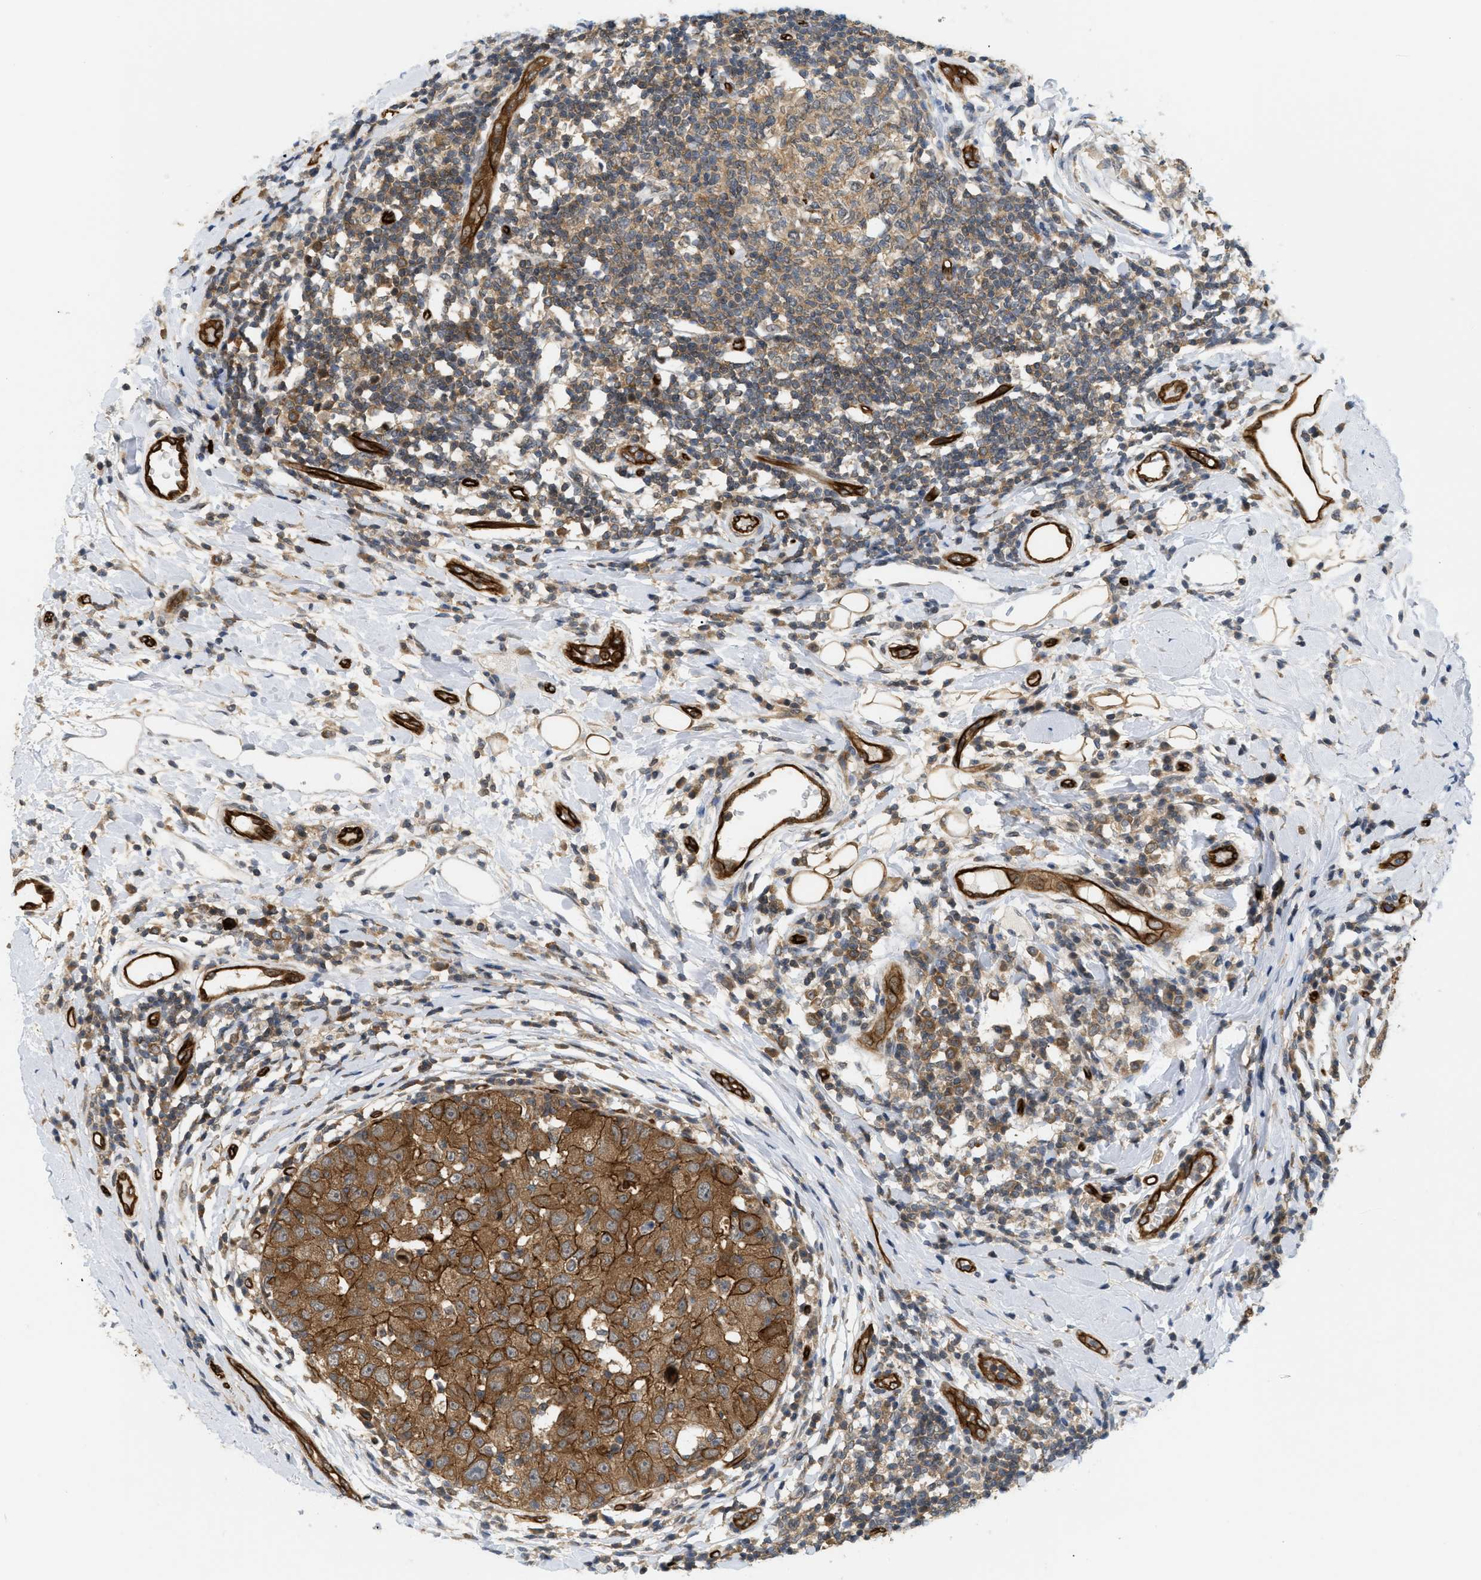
{"staining": {"intensity": "moderate", "quantity": "25%-75%", "location": "cytoplasmic/membranous"}, "tissue": "breast cancer", "cell_type": "Tumor cells", "image_type": "cancer", "snomed": [{"axis": "morphology", "description": "Duct carcinoma"}, {"axis": "topography", "description": "Breast"}], "caption": "There is medium levels of moderate cytoplasmic/membranous expression in tumor cells of breast cancer (infiltrating ductal carcinoma), as demonstrated by immunohistochemical staining (brown color).", "gene": "PALMD", "patient": {"sex": "female", "age": 27}}